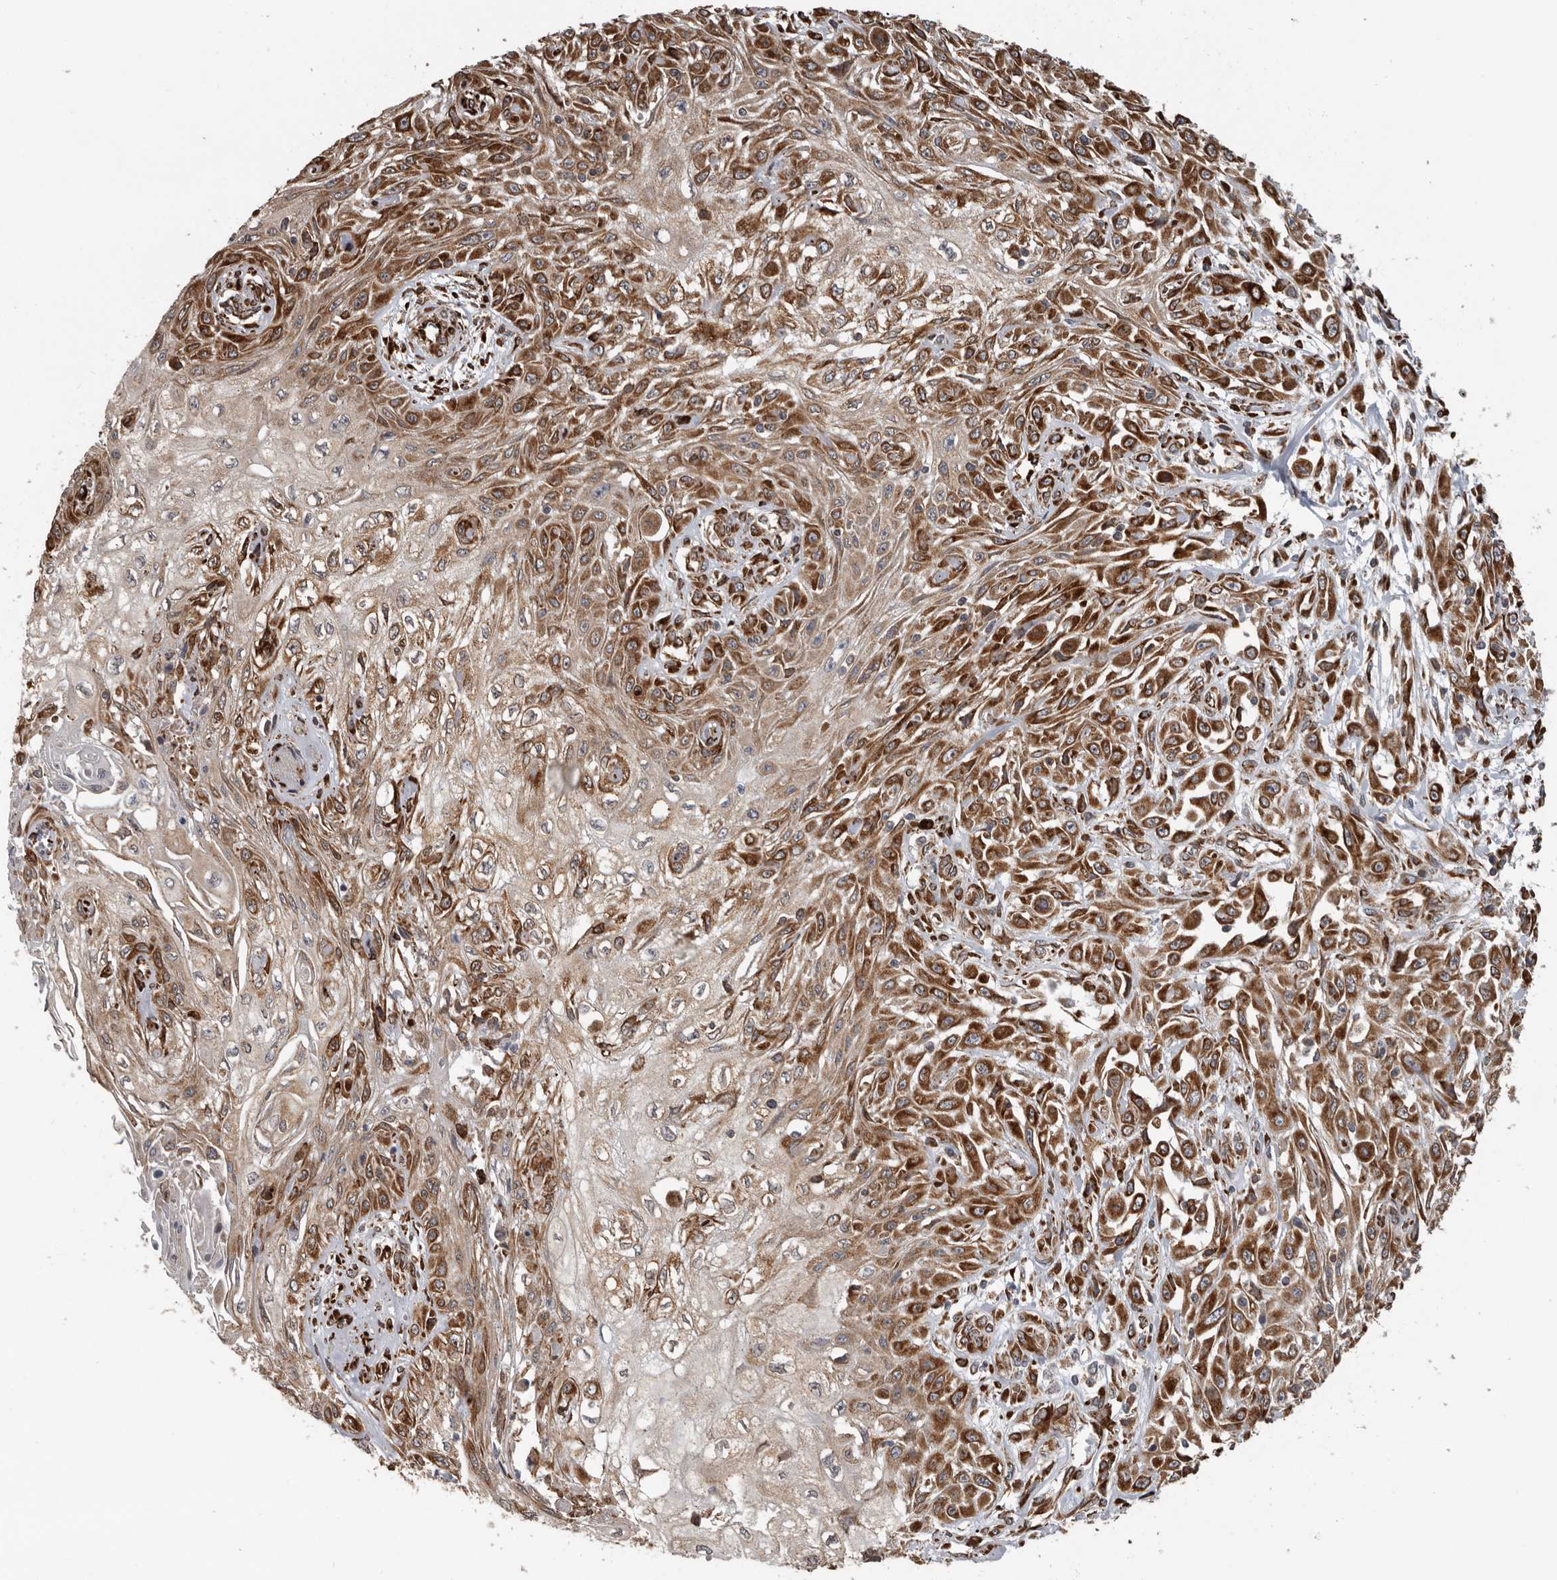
{"staining": {"intensity": "strong", "quantity": ">75%", "location": "cytoplasmic/membranous"}, "tissue": "skin cancer", "cell_type": "Tumor cells", "image_type": "cancer", "snomed": [{"axis": "morphology", "description": "Squamous cell carcinoma, NOS"}, {"axis": "morphology", "description": "Squamous cell carcinoma, metastatic, NOS"}, {"axis": "topography", "description": "Skin"}, {"axis": "topography", "description": "Lymph node"}], "caption": "Protein expression analysis of human skin cancer reveals strong cytoplasmic/membranous expression in approximately >75% of tumor cells. (Brightfield microscopy of DAB IHC at high magnification).", "gene": "CEP350", "patient": {"sex": "male", "age": 75}}